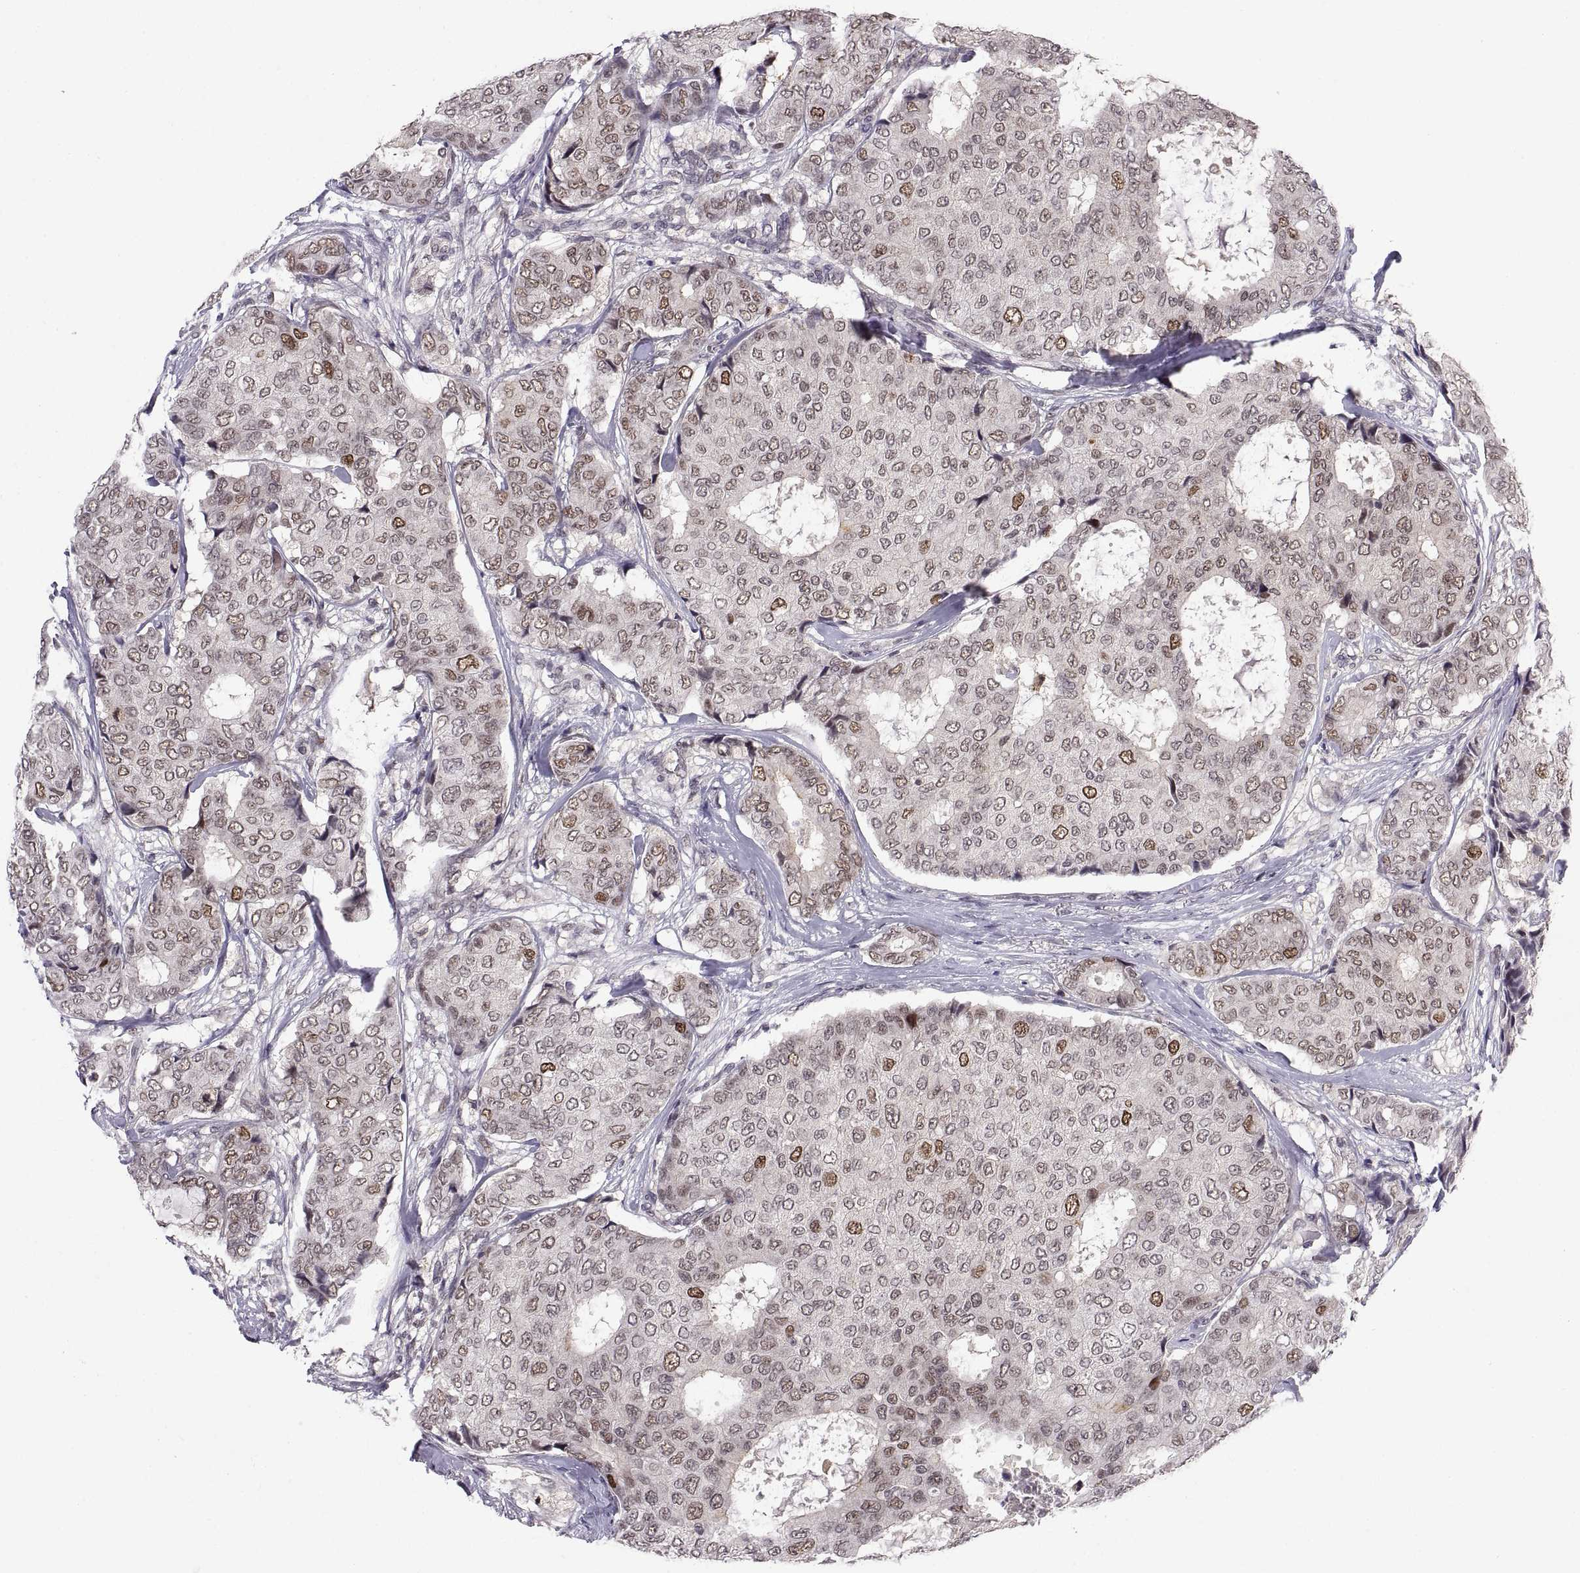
{"staining": {"intensity": "moderate", "quantity": "<25%", "location": "nuclear"}, "tissue": "breast cancer", "cell_type": "Tumor cells", "image_type": "cancer", "snomed": [{"axis": "morphology", "description": "Duct carcinoma"}, {"axis": "topography", "description": "Breast"}], "caption": "Protein staining displays moderate nuclear positivity in about <25% of tumor cells in invasive ductal carcinoma (breast).", "gene": "CHFR", "patient": {"sex": "female", "age": 75}}